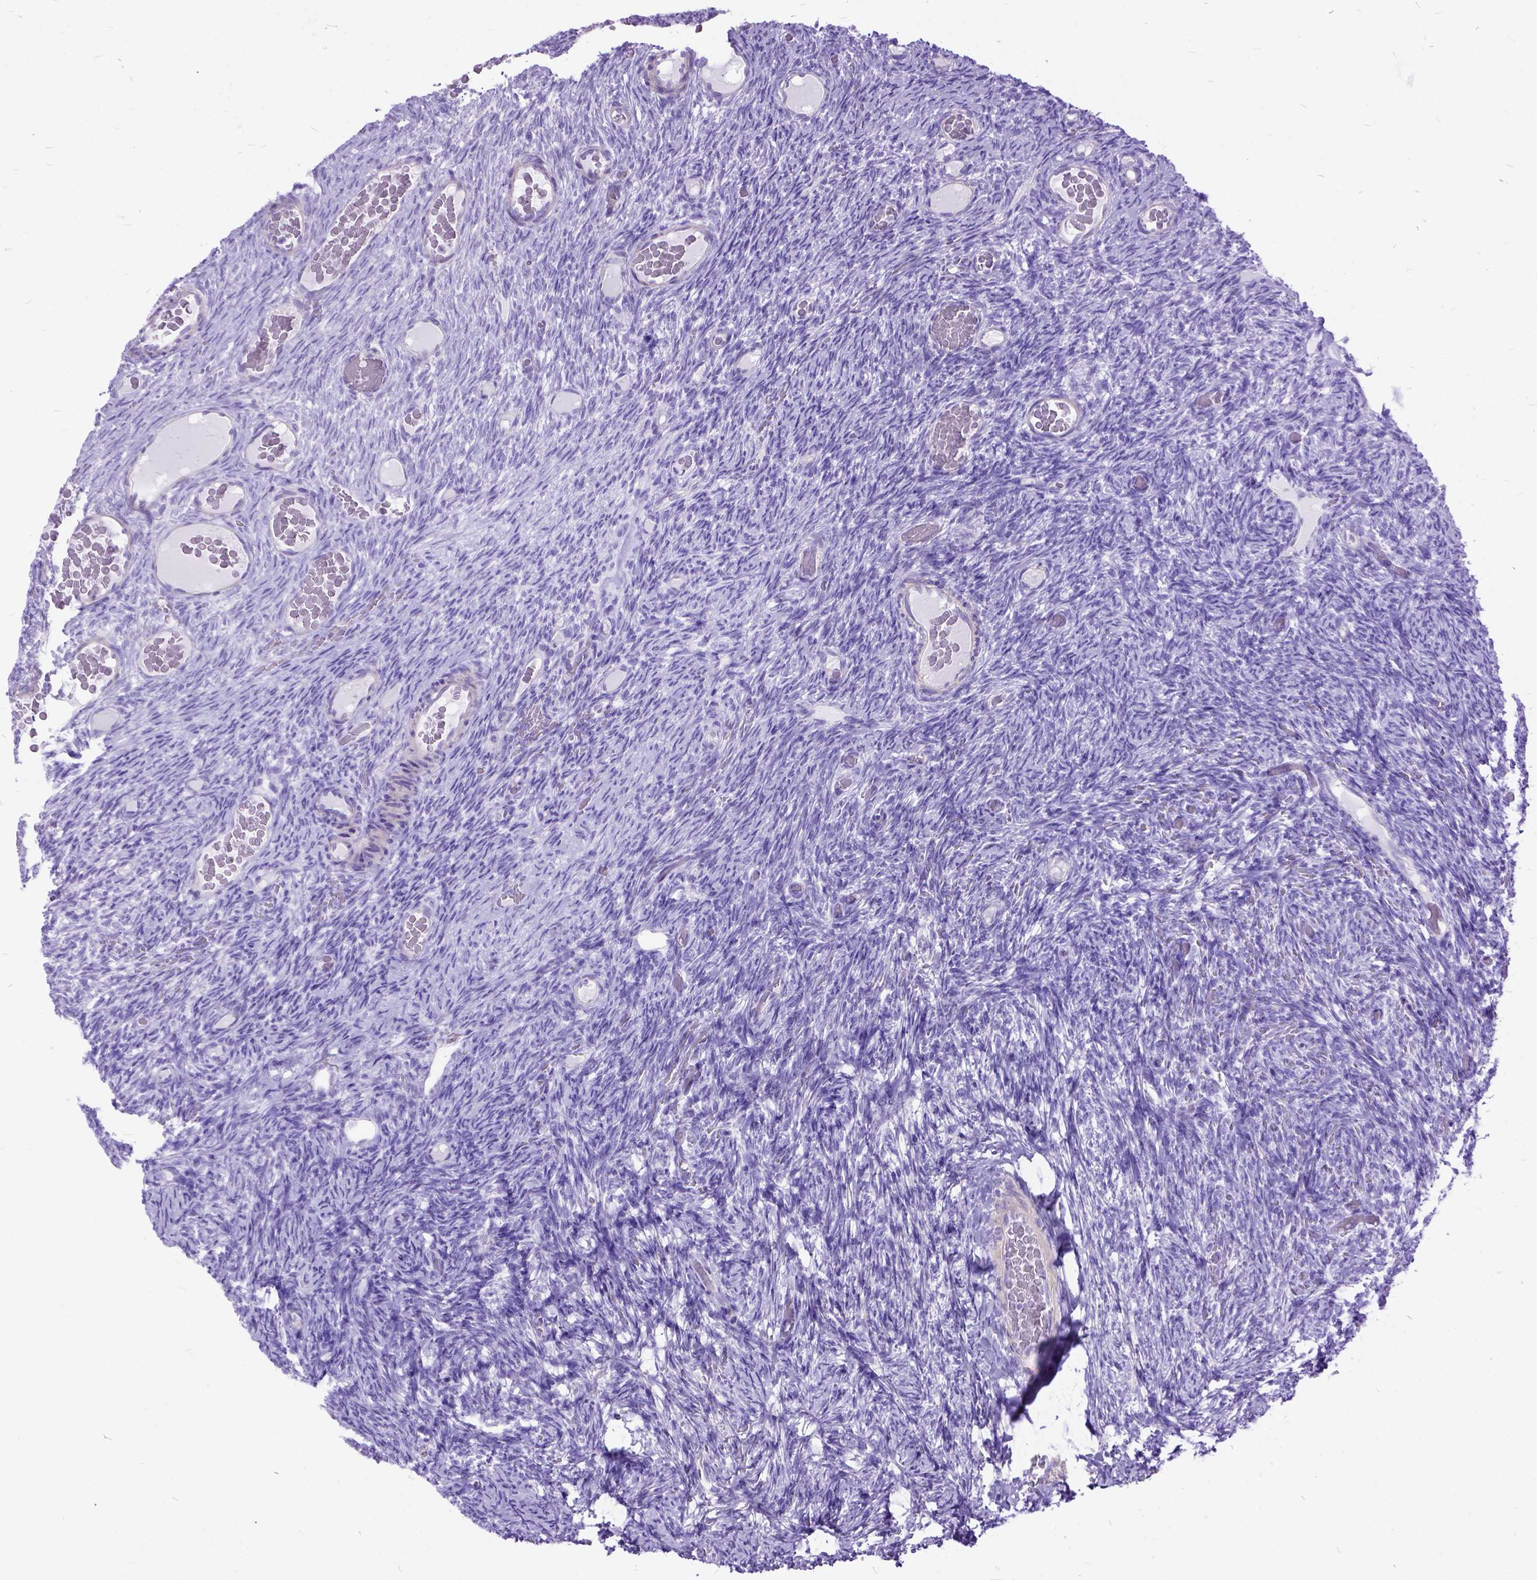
{"staining": {"intensity": "negative", "quantity": "none", "location": "none"}, "tissue": "ovary", "cell_type": "Ovarian stroma cells", "image_type": "normal", "snomed": [{"axis": "morphology", "description": "Normal tissue, NOS"}, {"axis": "topography", "description": "Ovary"}], "caption": "IHC micrograph of unremarkable ovary: ovary stained with DAB (3,3'-diaminobenzidine) shows no significant protein positivity in ovarian stroma cells.", "gene": "ARL9", "patient": {"sex": "female", "age": 34}}